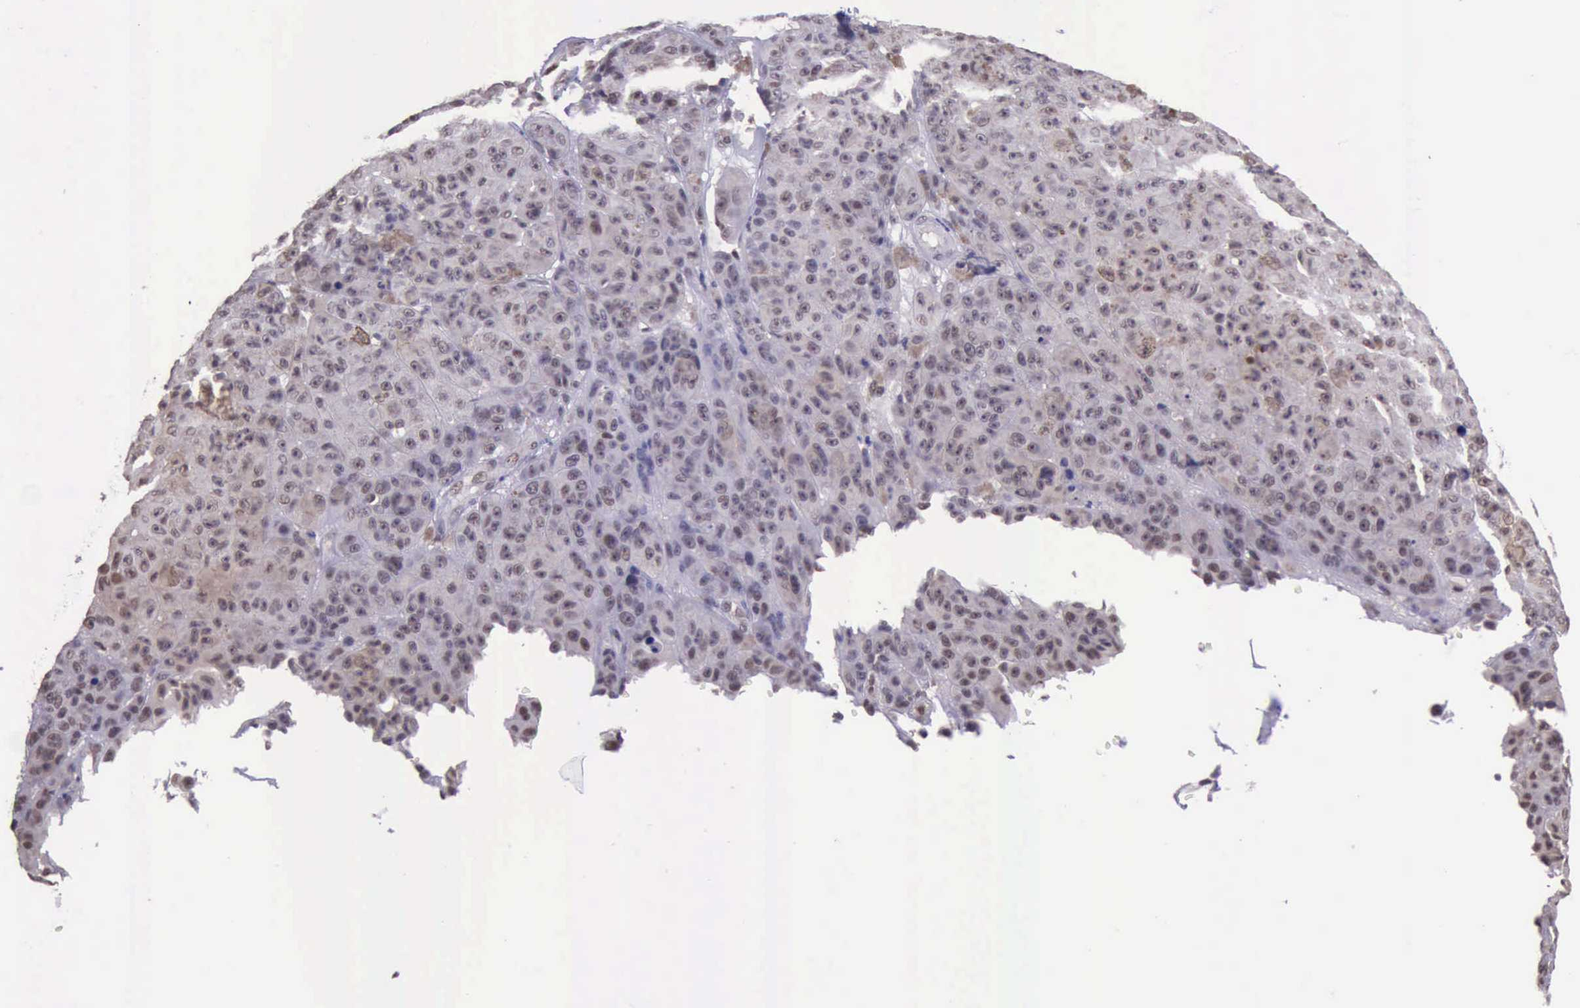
{"staining": {"intensity": "weak", "quantity": ">75%", "location": "nuclear"}, "tissue": "melanoma", "cell_type": "Tumor cells", "image_type": "cancer", "snomed": [{"axis": "morphology", "description": "Malignant melanoma, NOS"}, {"axis": "topography", "description": "Skin"}], "caption": "The immunohistochemical stain labels weak nuclear staining in tumor cells of malignant melanoma tissue.", "gene": "PRPF39", "patient": {"sex": "male", "age": 64}}